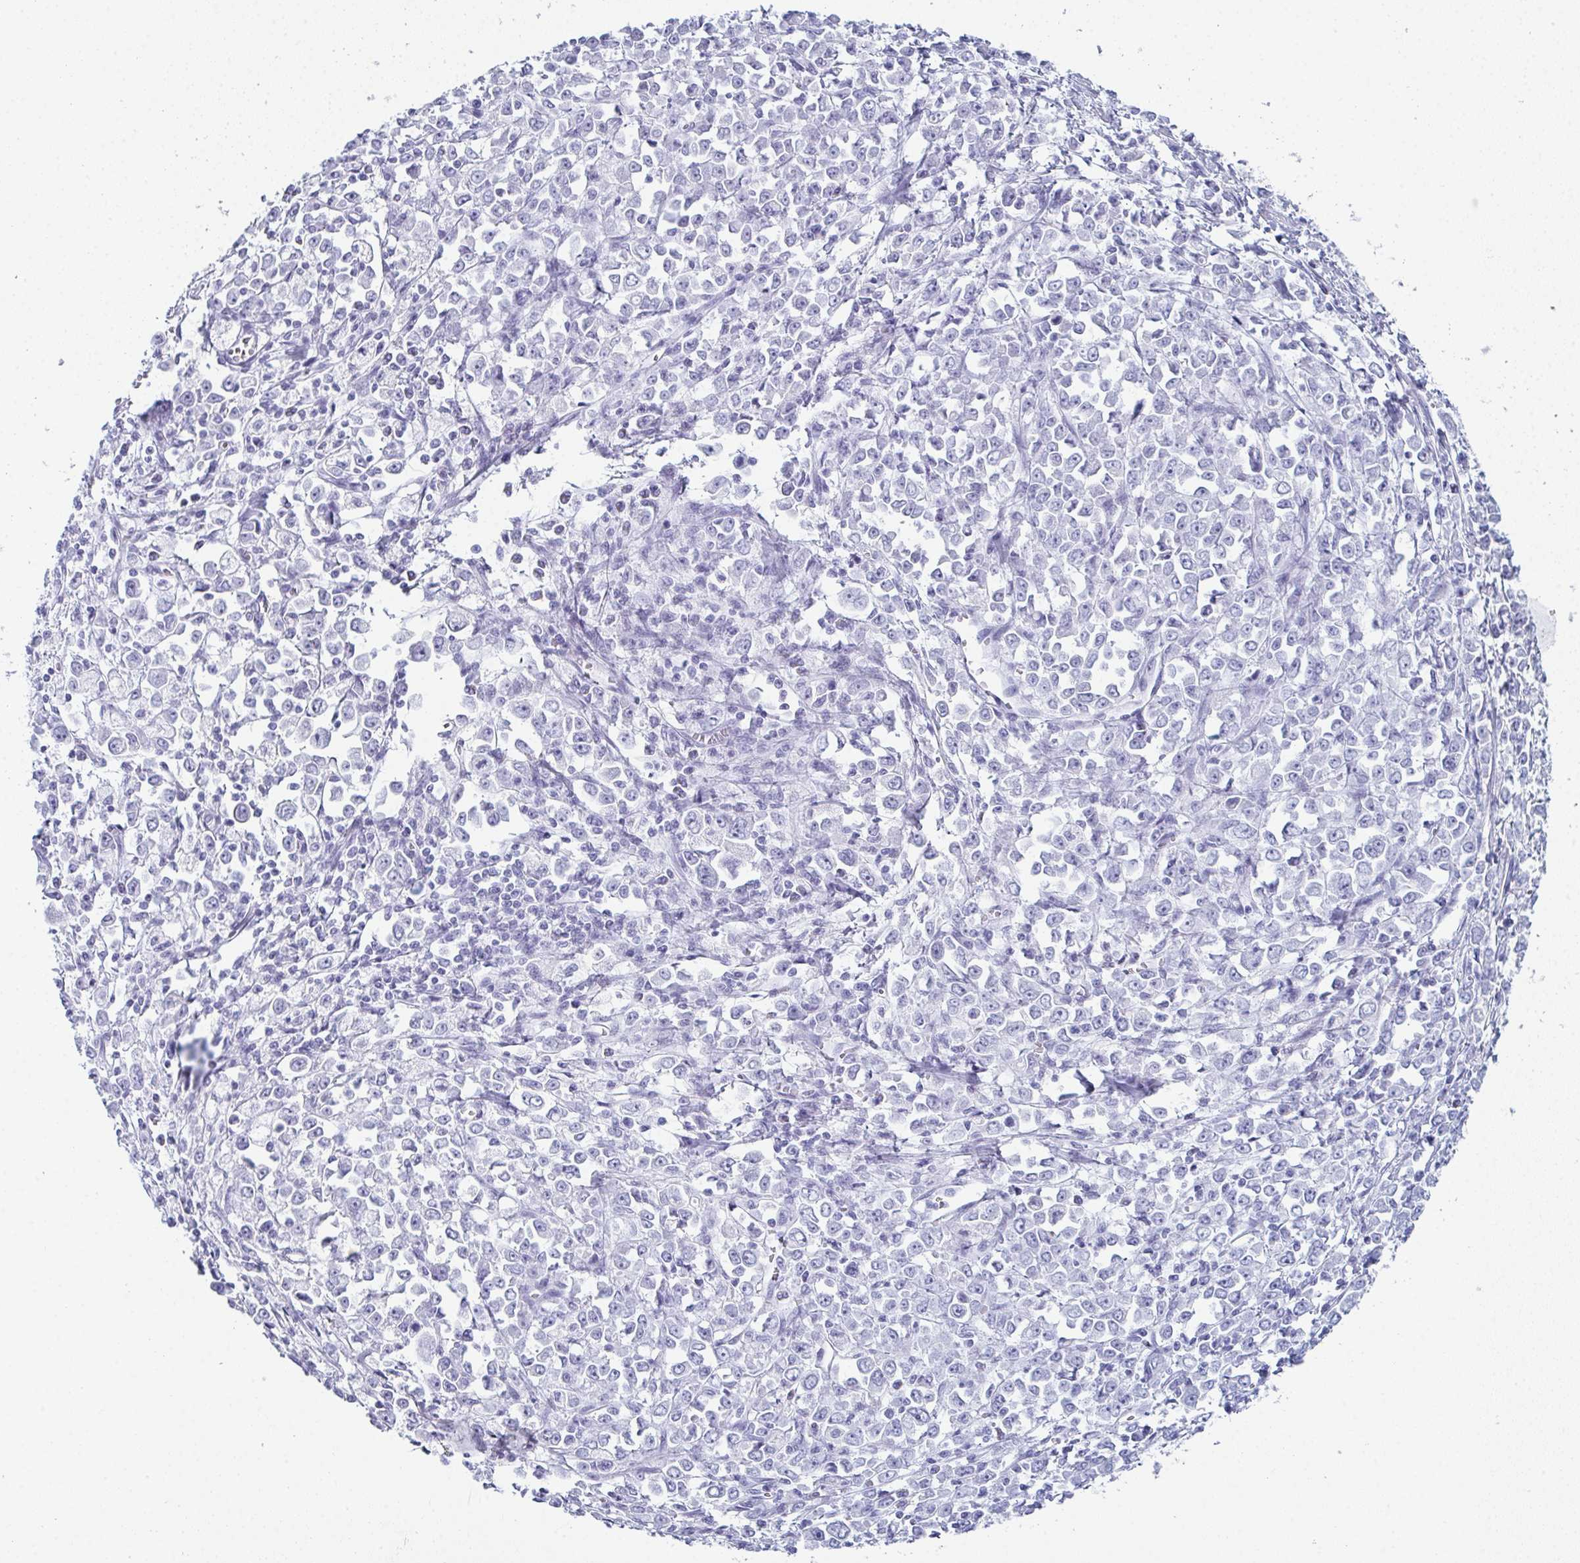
{"staining": {"intensity": "negative", "quantity": "none", "location": "none"}, "tissue": "stomach cancer", "cell_type": "Tumor cells", "image_type": "cancer", "snomed": [{"axis": "morphology", "description": "Adenocarcinoma, NOS"}, {"axis": "topography", "description": "Stomach, upper"}], "caption": "DAB (3,3'-diaminobenzidine) immunohistochemical staining of stomach cancer reveals no significant positivity in tumor cells. The staining was performed using DAB to visualize the protein expression in brown, while the nuclei were stained in blue with hematoxylin (Magnification: 20x).", "gene": "ENKUR", "patient": {"sex": "male", "age": 70}}